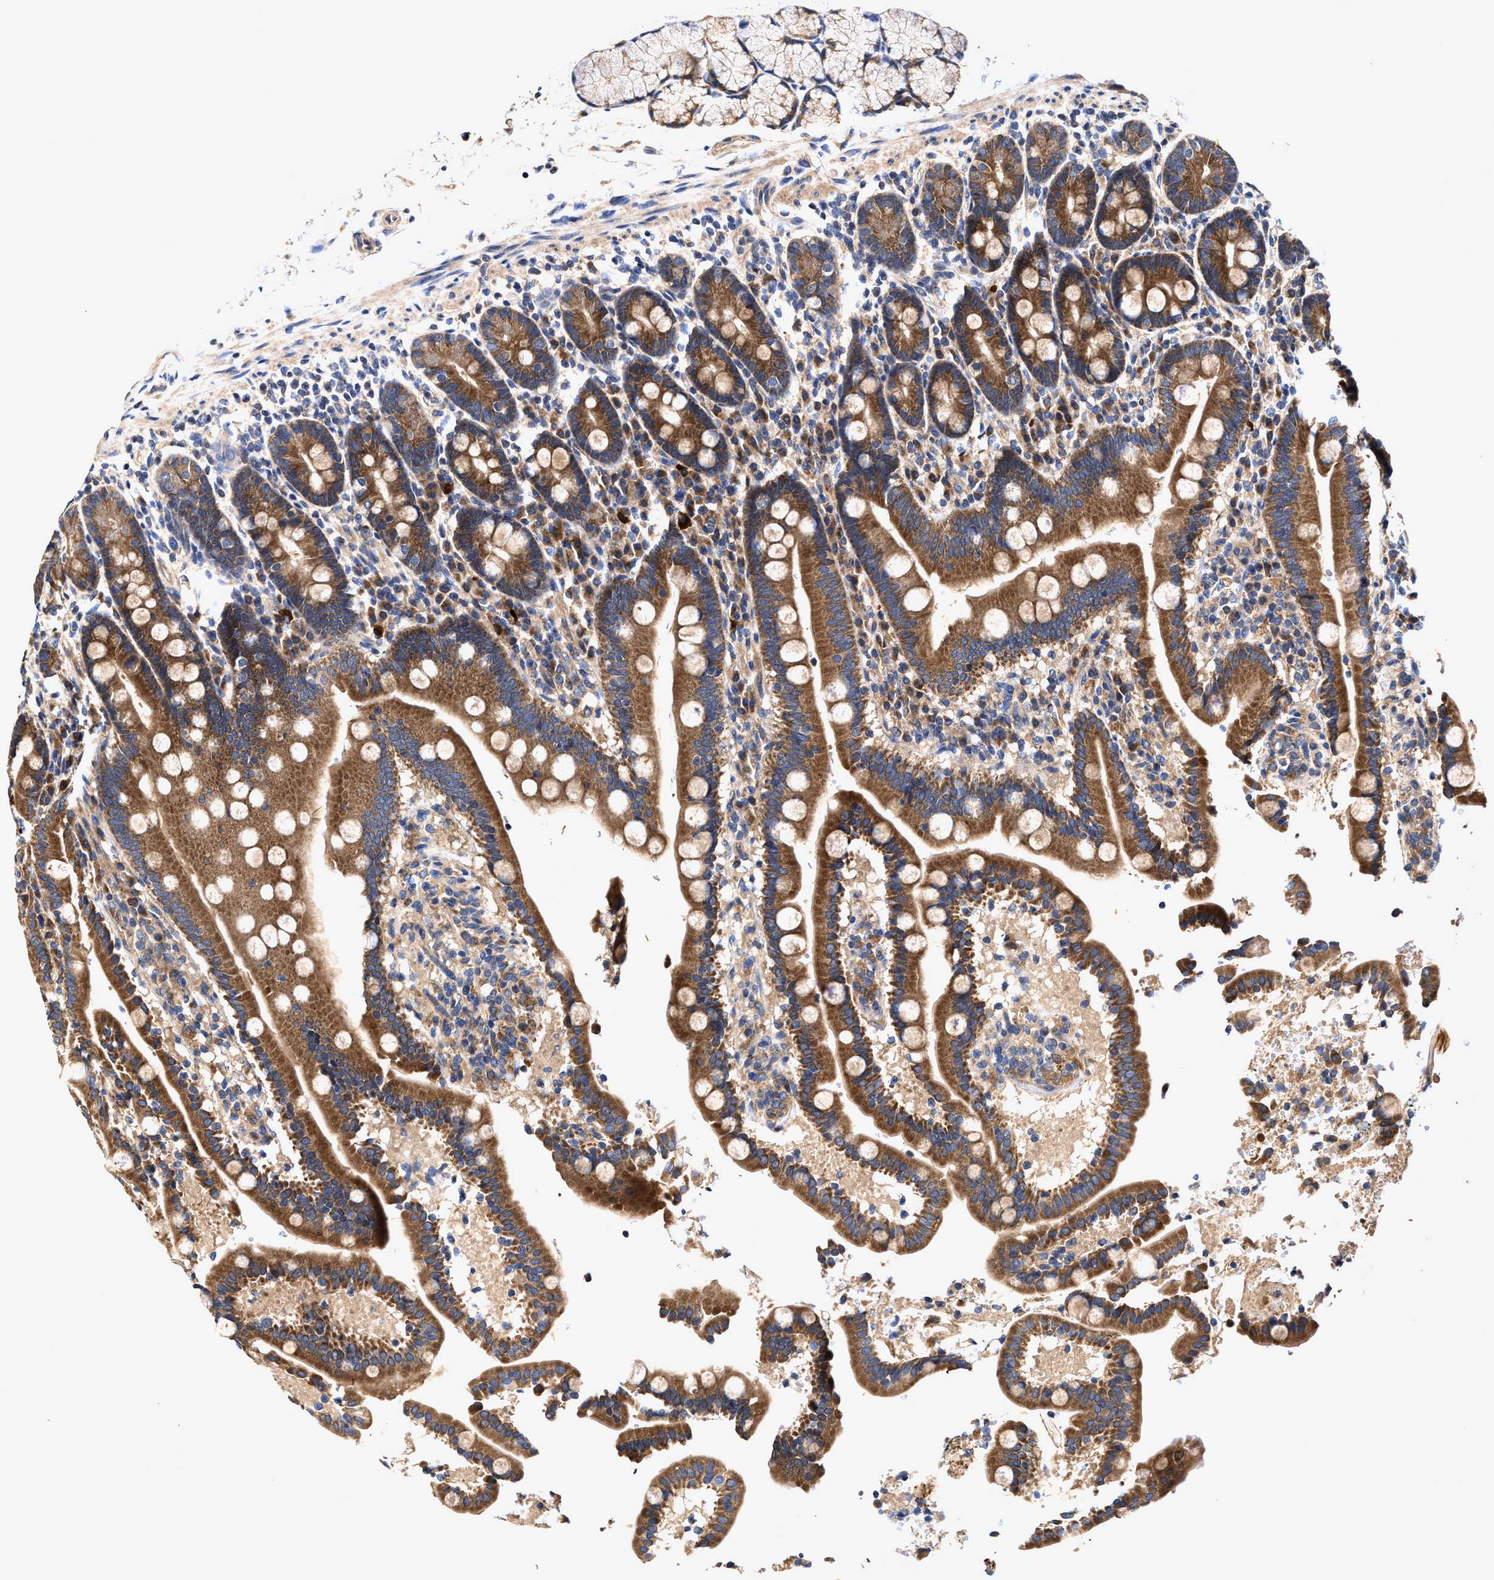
{"staining": {"intensity": "strong", "quantity": ">75%", "location": "cytoplasmic/membranous"}, "tissue": "duodenum", "cell_type": "Glandular cells", "image_type": "normal", "snomed": [{"axis": "morphology", "description": "Normal tissue, NOS"}, {"axis": "topography", "description": "Small intestine, NOS"}], "caption": "DAB immunohistochemical staining of benign human duodenum exhibits strong cytoplasmic/membranous protein expression in about >75% of glandular cells.", "gene": "EFNA4", "patient": {"sex": "female", "age": 71}}